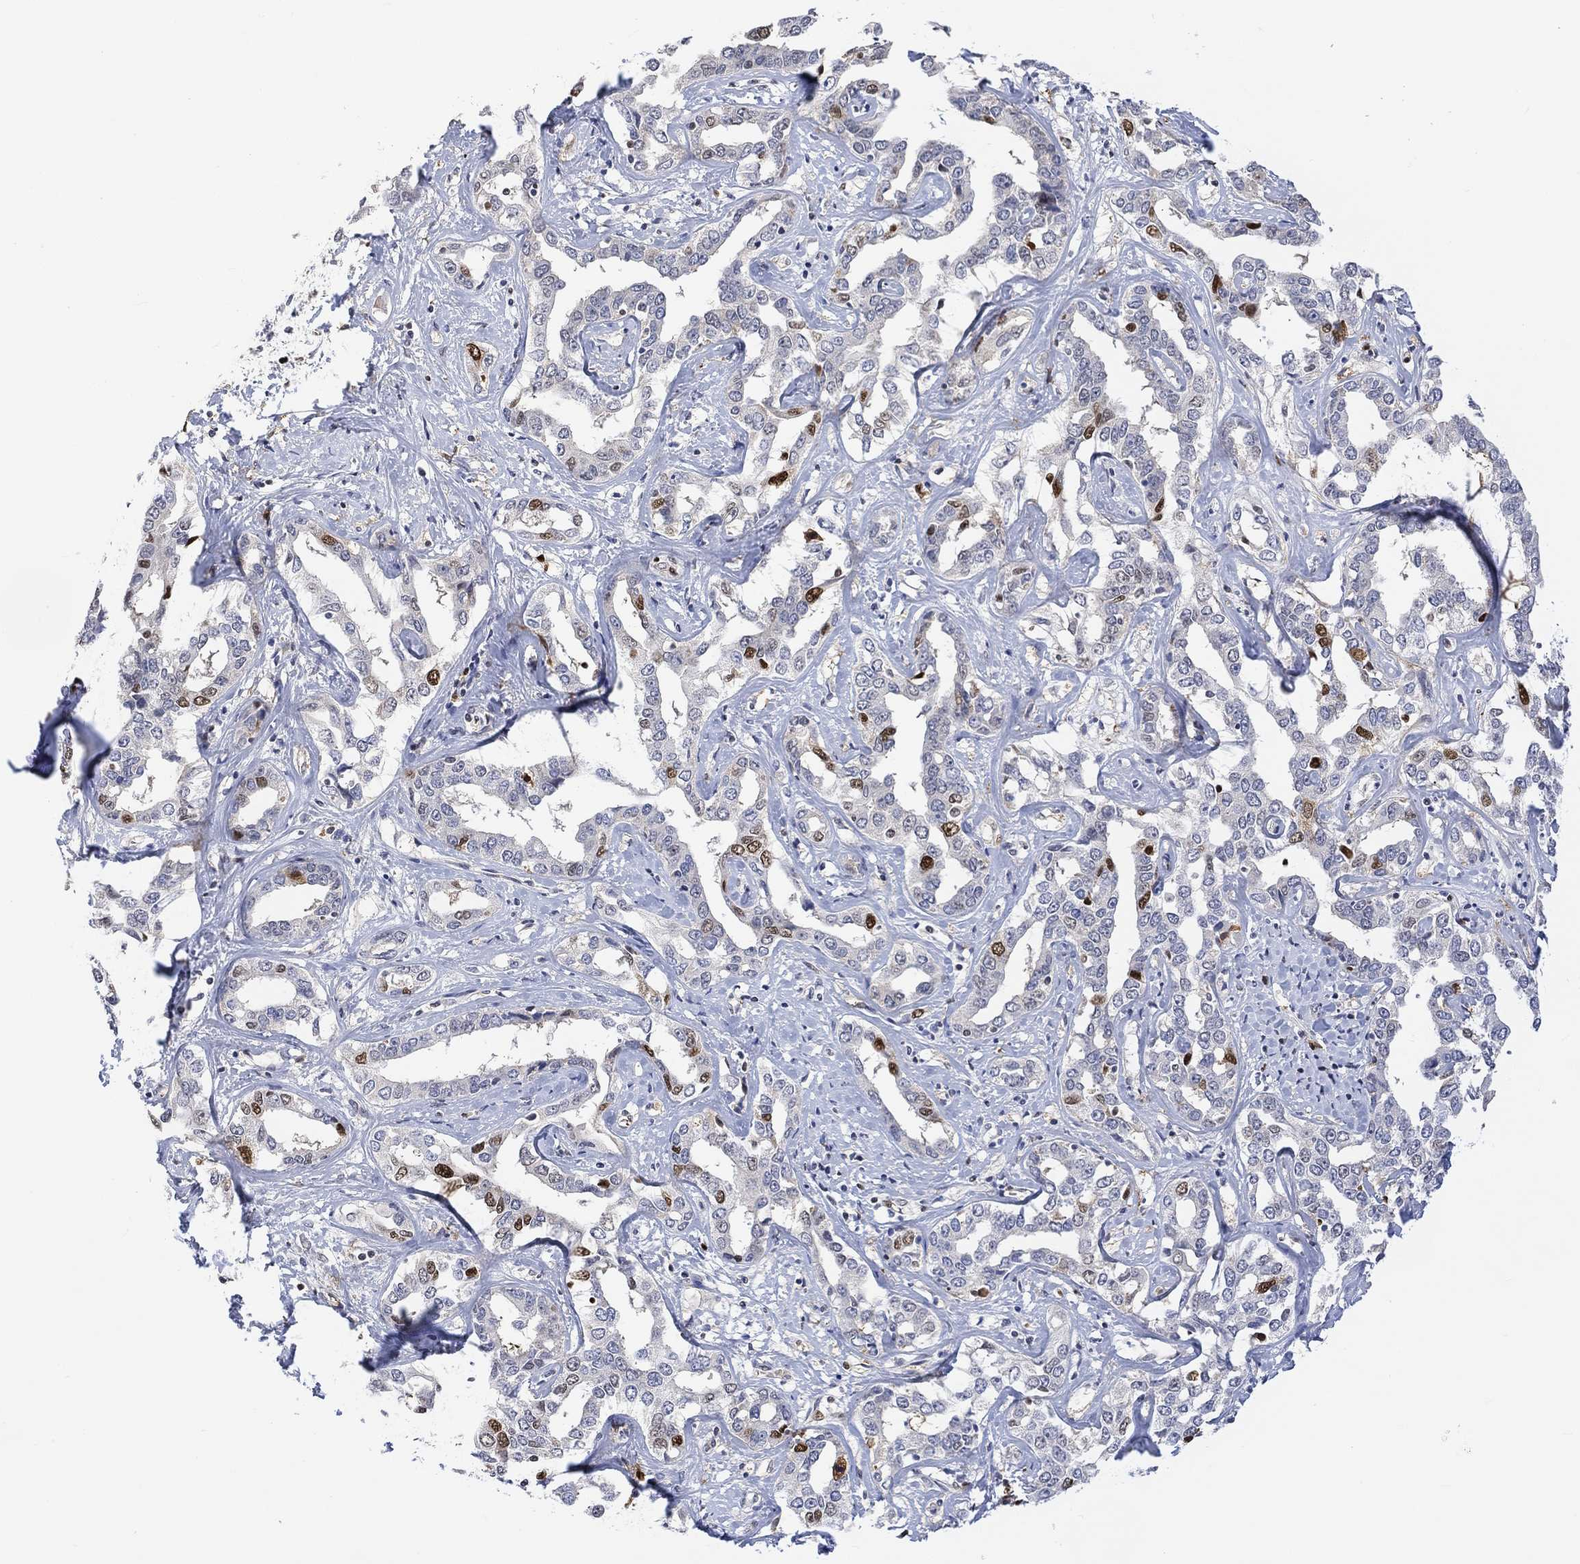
{"staining": {"intensity": "strong", "quantity": "<25%", "location": "nuclear"}, "tissue": "liver cancer", "cell_type": "Tumor cells", "image_type": "cancer", "snomed": [{"axis": "morphology", "description": "Cholangiocarcinoma"}, {"axis": "topography", "description": "Liver"}], "caption": "Protein expression analysis of liver cancer (cholangiocarcinoma) exhibits strong nuclear positivity in about <25% of tumor cells. The protein of interest is shown in brown color, while the nuclei are stained blue.", "gene": "RAD54L2", "patient": {"sex": "male", "age": 59}}